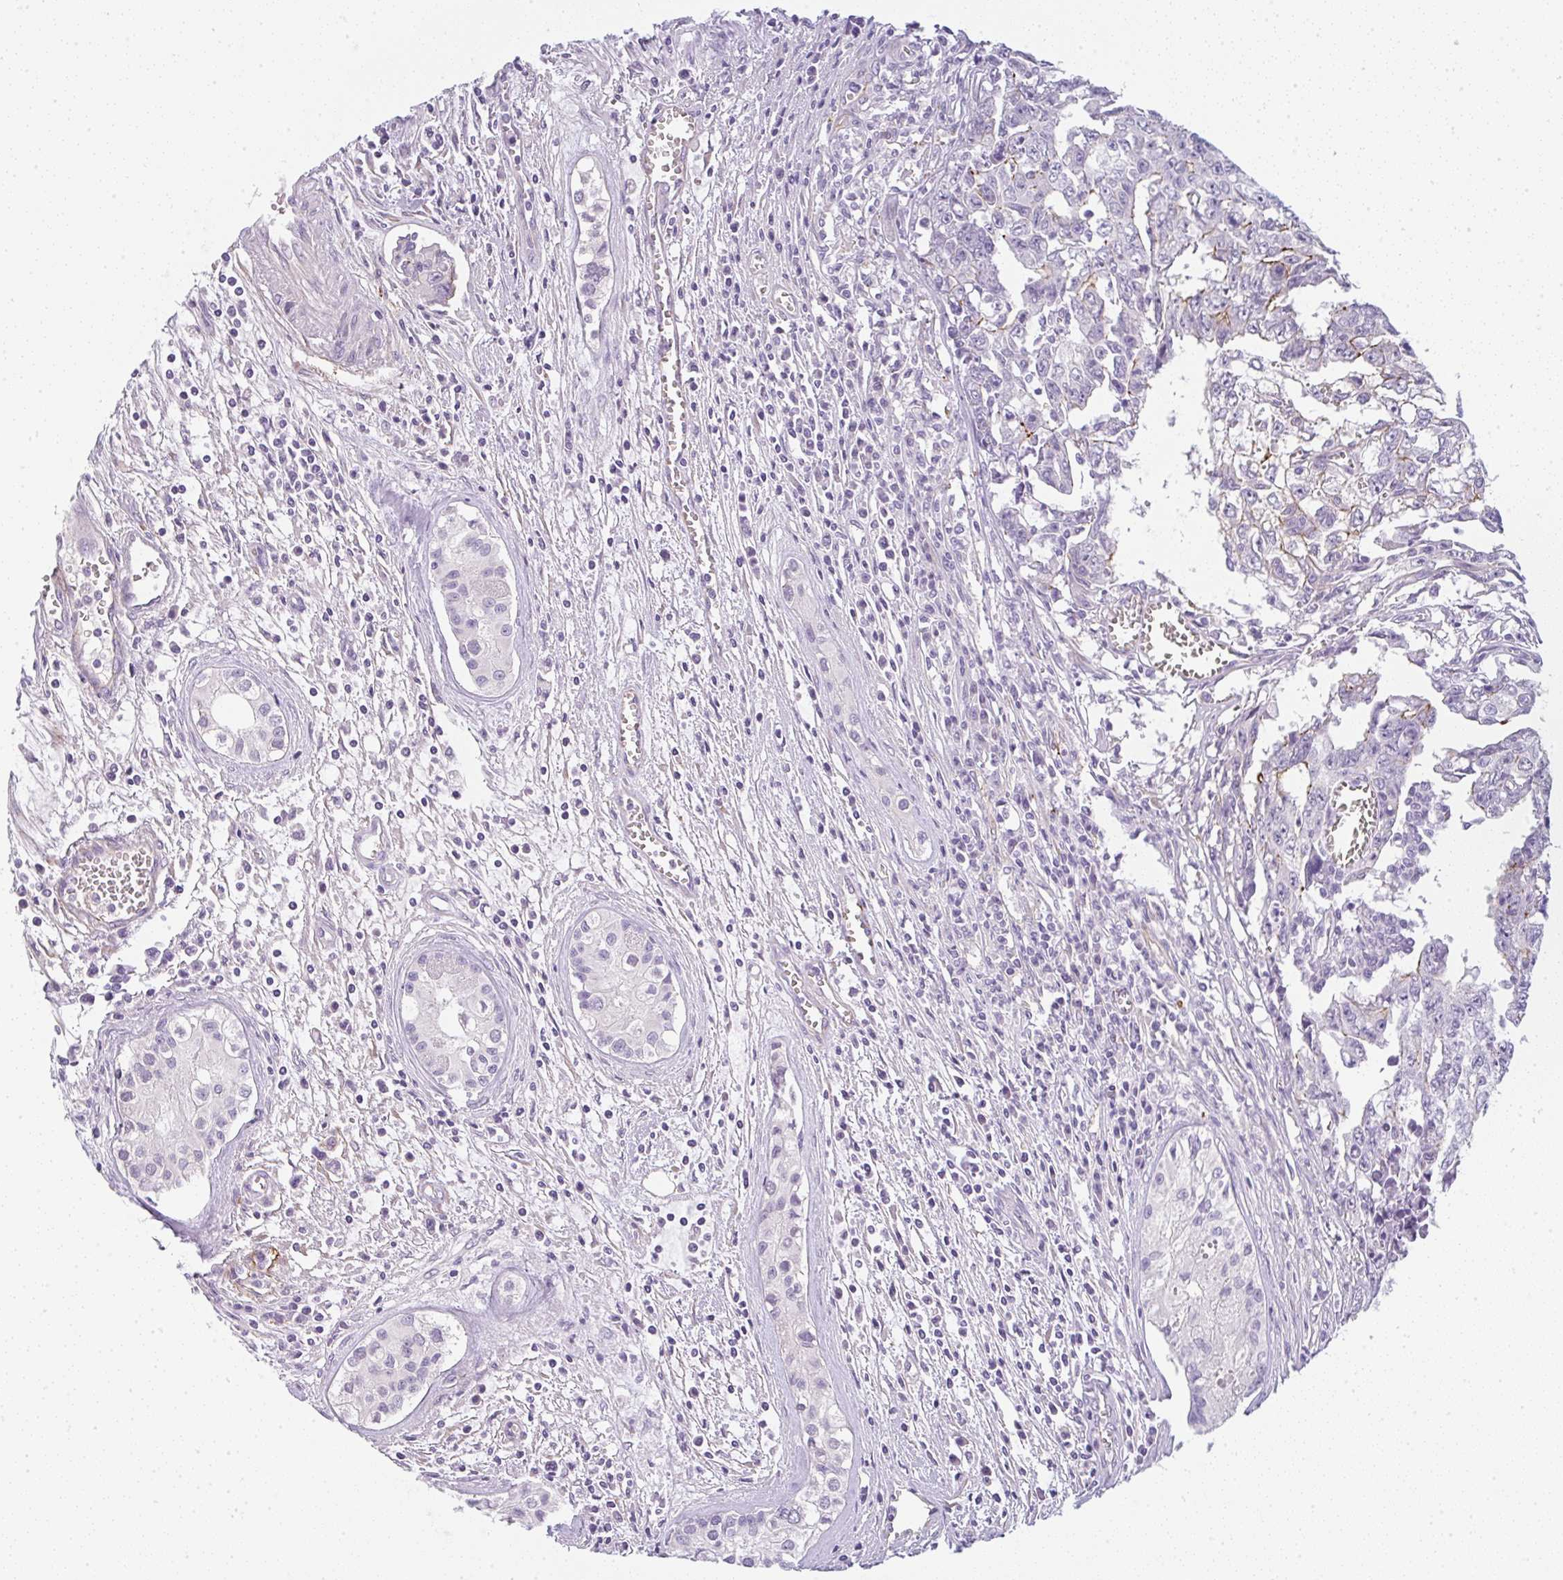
{"staining": {"intensity": "negative", "quantity": "none", "location": "none"}, "tissue": "testis cancer", "cell_type": "Tumor cells", "image_type": "cancer", "snomed": [{"axis": "morphology", "description": "Carcinoma, Embryonal, NOS"}, {"axis": "topography", "description": "Testis"}], "caption": "IHC histopathology image of neoplastic tissue: human embryonal carcinoma (testis) stained with DAB displays no significant protein positivity in tumor cells.", "gene": "LPAR4", "patient": {"sex": "male", "age": 24}}